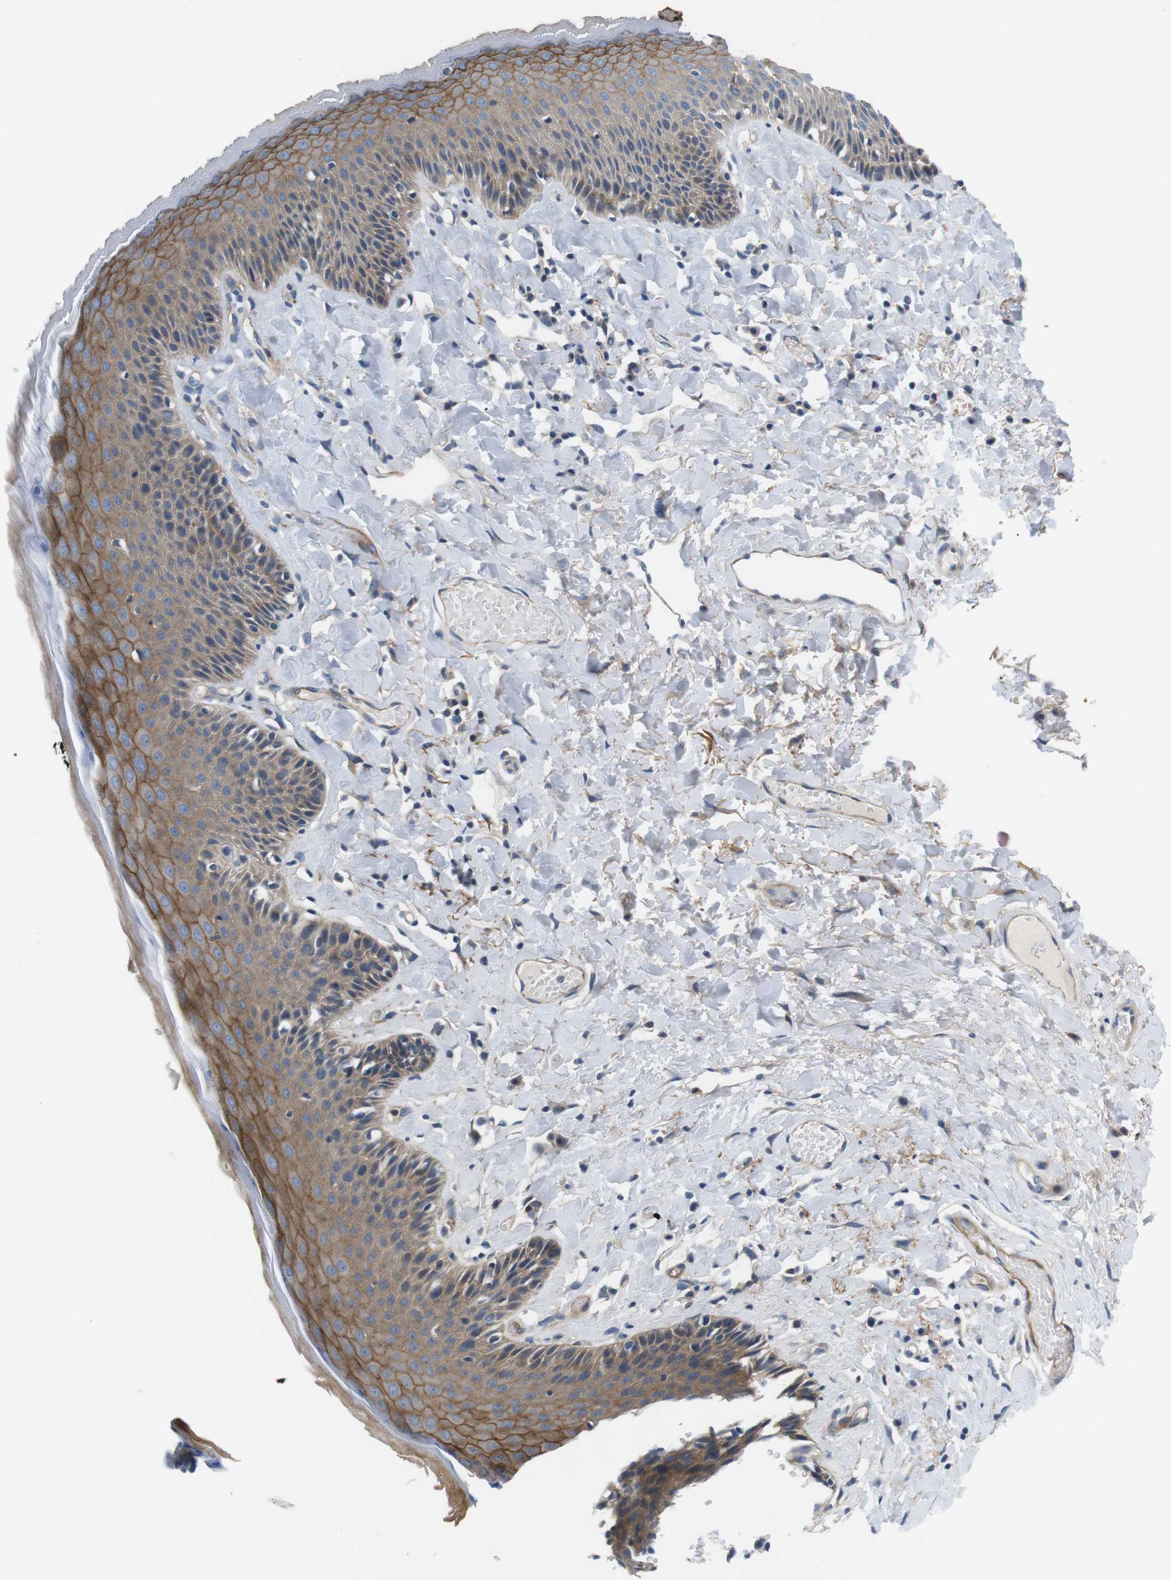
{"staining": {"intensity": "moderate", "quantity": "25%-75%", "location": "cytoplasmic/membranous"}, "tissue": "skin", "cell_type": "Epidermal cells", "image_type": "normal", "snomed": [{"axis": "morphology", "description": "Normal tissue, NOS"}, {"axis": "topography", "description": "Anal"}], "caption": "The histopathology image exhibits a brown stain indicating the presence of a protein in the cytoplasmic/membranous of epidermal cells in skin. (DAB (3,3'-diaminobenzidine) = brown stain, brightfield microscopy at high magnification).", "gene": "SLC30A1", "patient": {"sex": "male", "age": 69}}